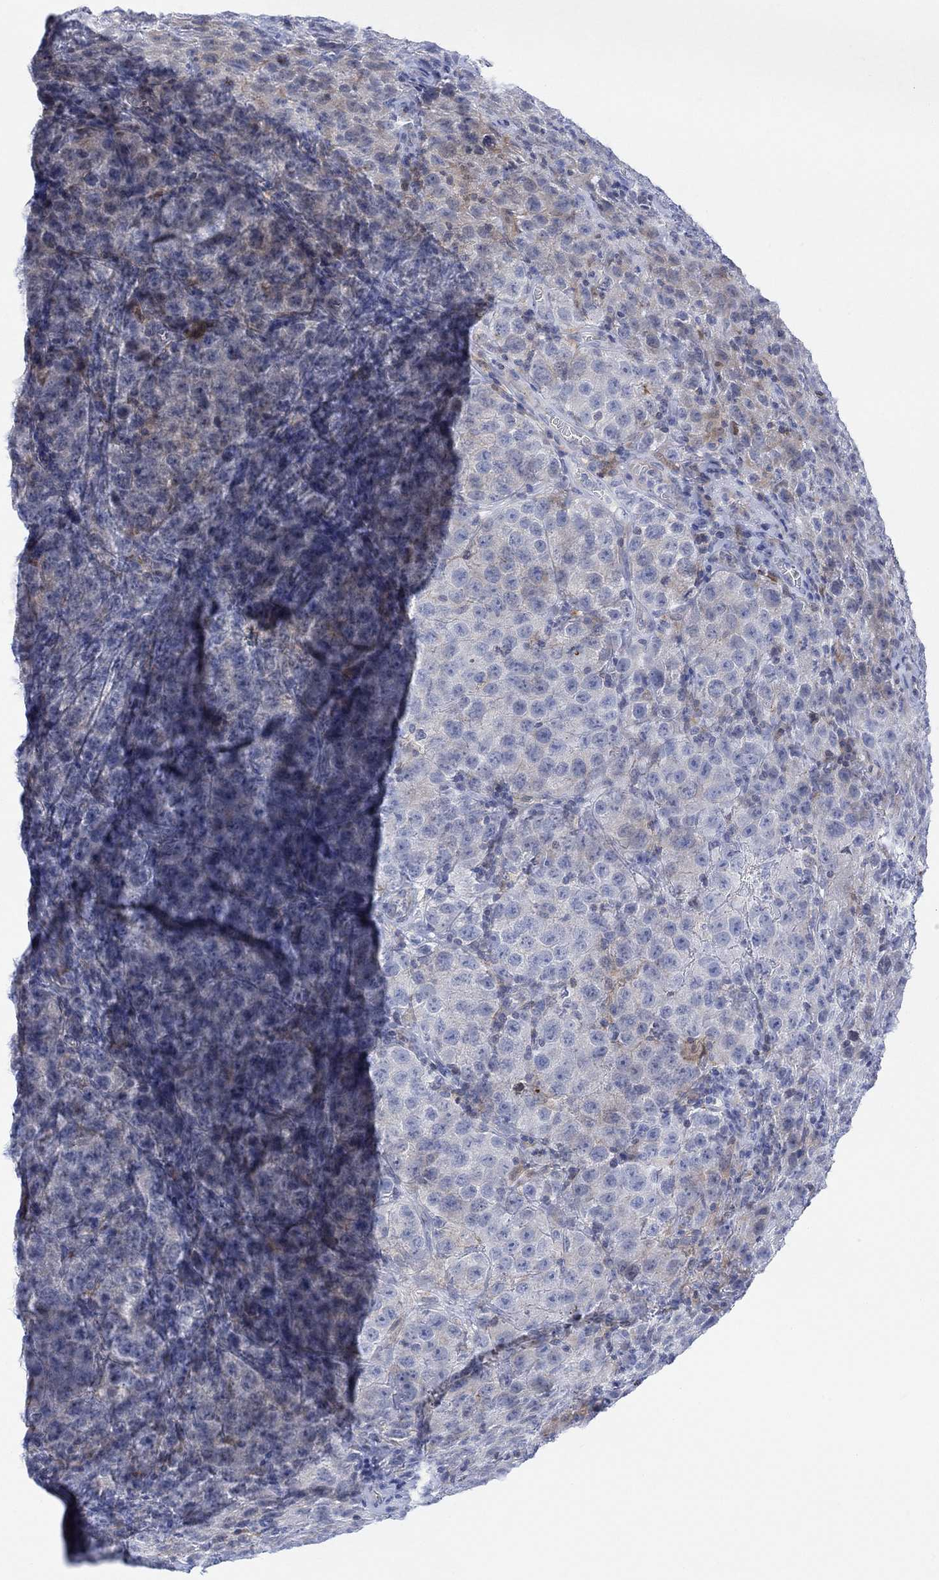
{"staining": {"intensity": "negative", "quantity": "none", "location": "none"}, "tissue": "testis cancer", "cell_type": "Tumor cells", "image_type": "cancer", "snomed": [{"axis": "morphology", "description": "Seminoma, NOS"}, {"axis": "topography", "description": "Testis"}], "caption": "The photomicrograph demonstrates no significant positivity in tumor cells of testis seminoma.", "gene": "TLDC2", "patient": {"sex": "male", "age": 52}}